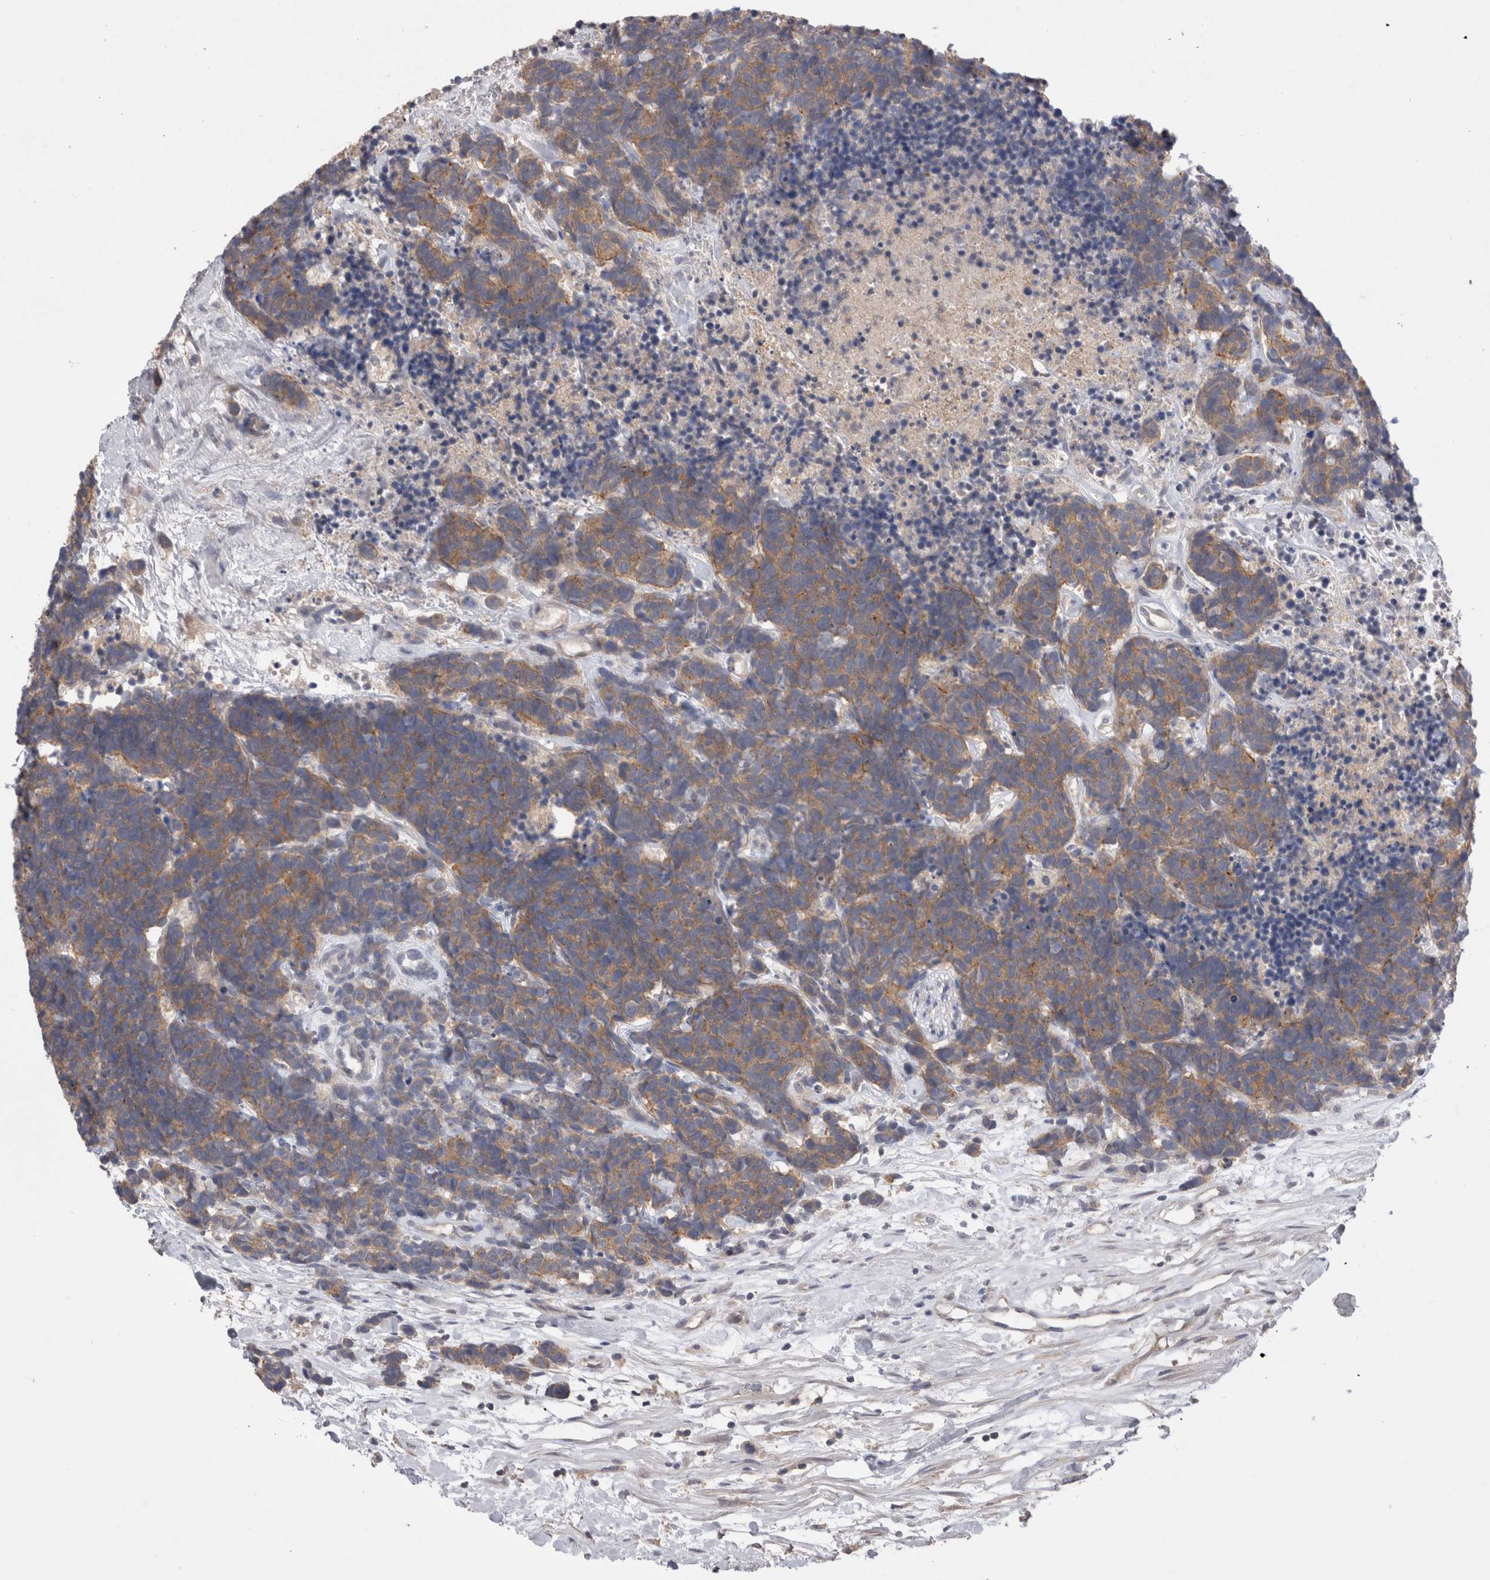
{"staining": {"intensity": "moderate", "quantity": ">75%", "location": "cytoplasmic/membranous"}, "tissue": "carcinoid", "cell_type": "Tumor cells", "image_type": "cancer", "snomed": [{"axis": "morphology", "description": "Carcinoma, NOS"}, {"axis": "morphology", "description": "Carcinoid, malignant, NOS"}, {"axis": "topography", "description": "Urinary bladder"}], "caption": "The micrograph exhibits a brown stain indicating the presence of a protein in the cytoplasmic/membranous of tumor cells in carcinoma.", "gene": "OTOR", "patient": {"sex": "male", "age": 57}}